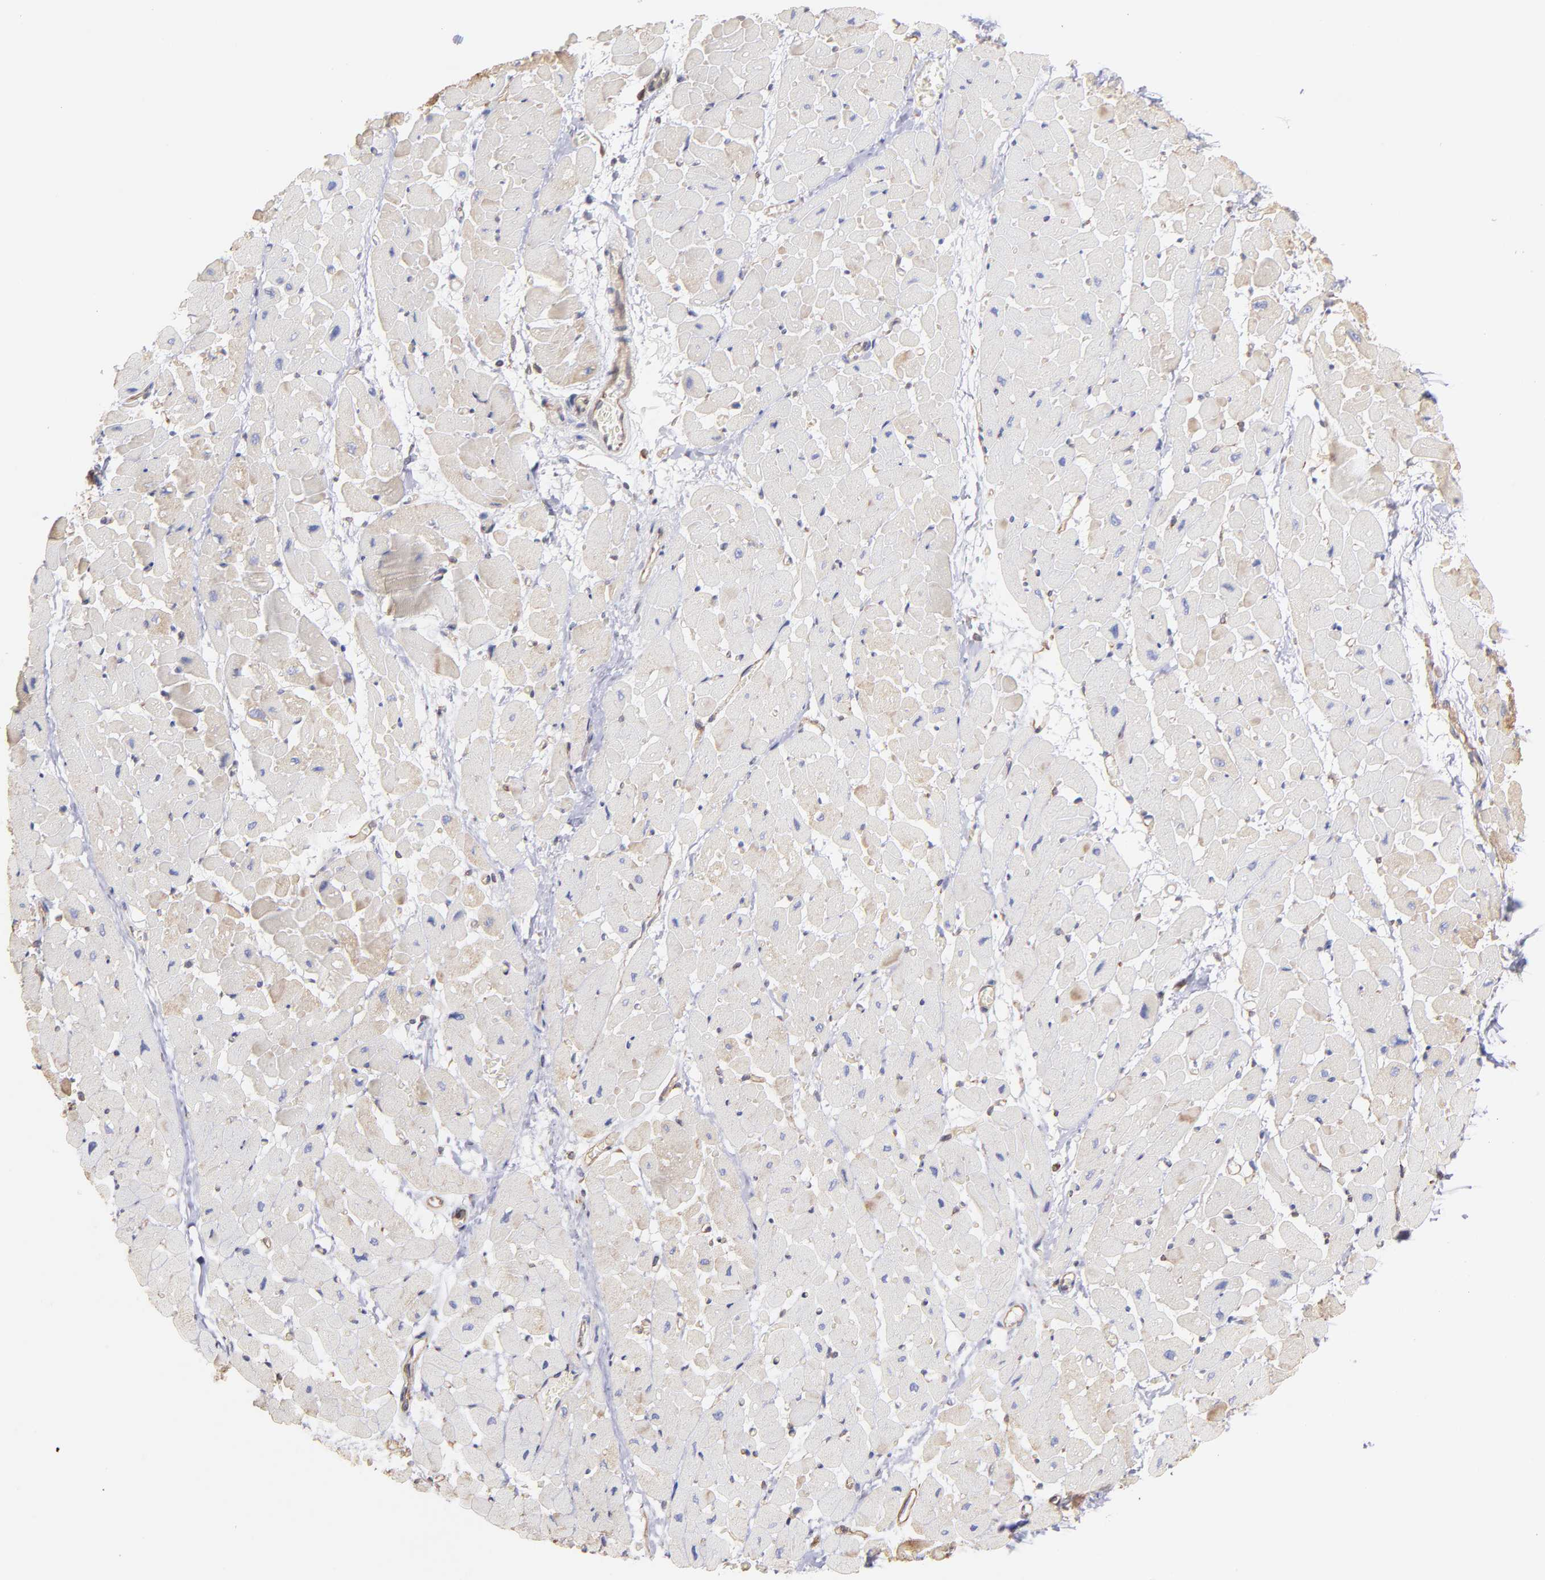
{"staining": {"intensity": "weak", "quantity": "<25%", "location": "cytoplasmic/membranous"}, "tissue": "heart muscle", "cell_type": "Cardiomyocytes", "image_type": "normal", "snomed": [{"axis": "morphology", "description": "Normal tissue, NOS"}, {"axis": "topography", "description": "Heart"}], "caption": "Immunohistochemistry of unremarkable human heart muscle displays no expression in cardiomyocytes. (Immunohistochemistry, brightfield microscopy, high magnification).", "gene": "PLEC", "patient": {"sex": "male", "age": 45}}